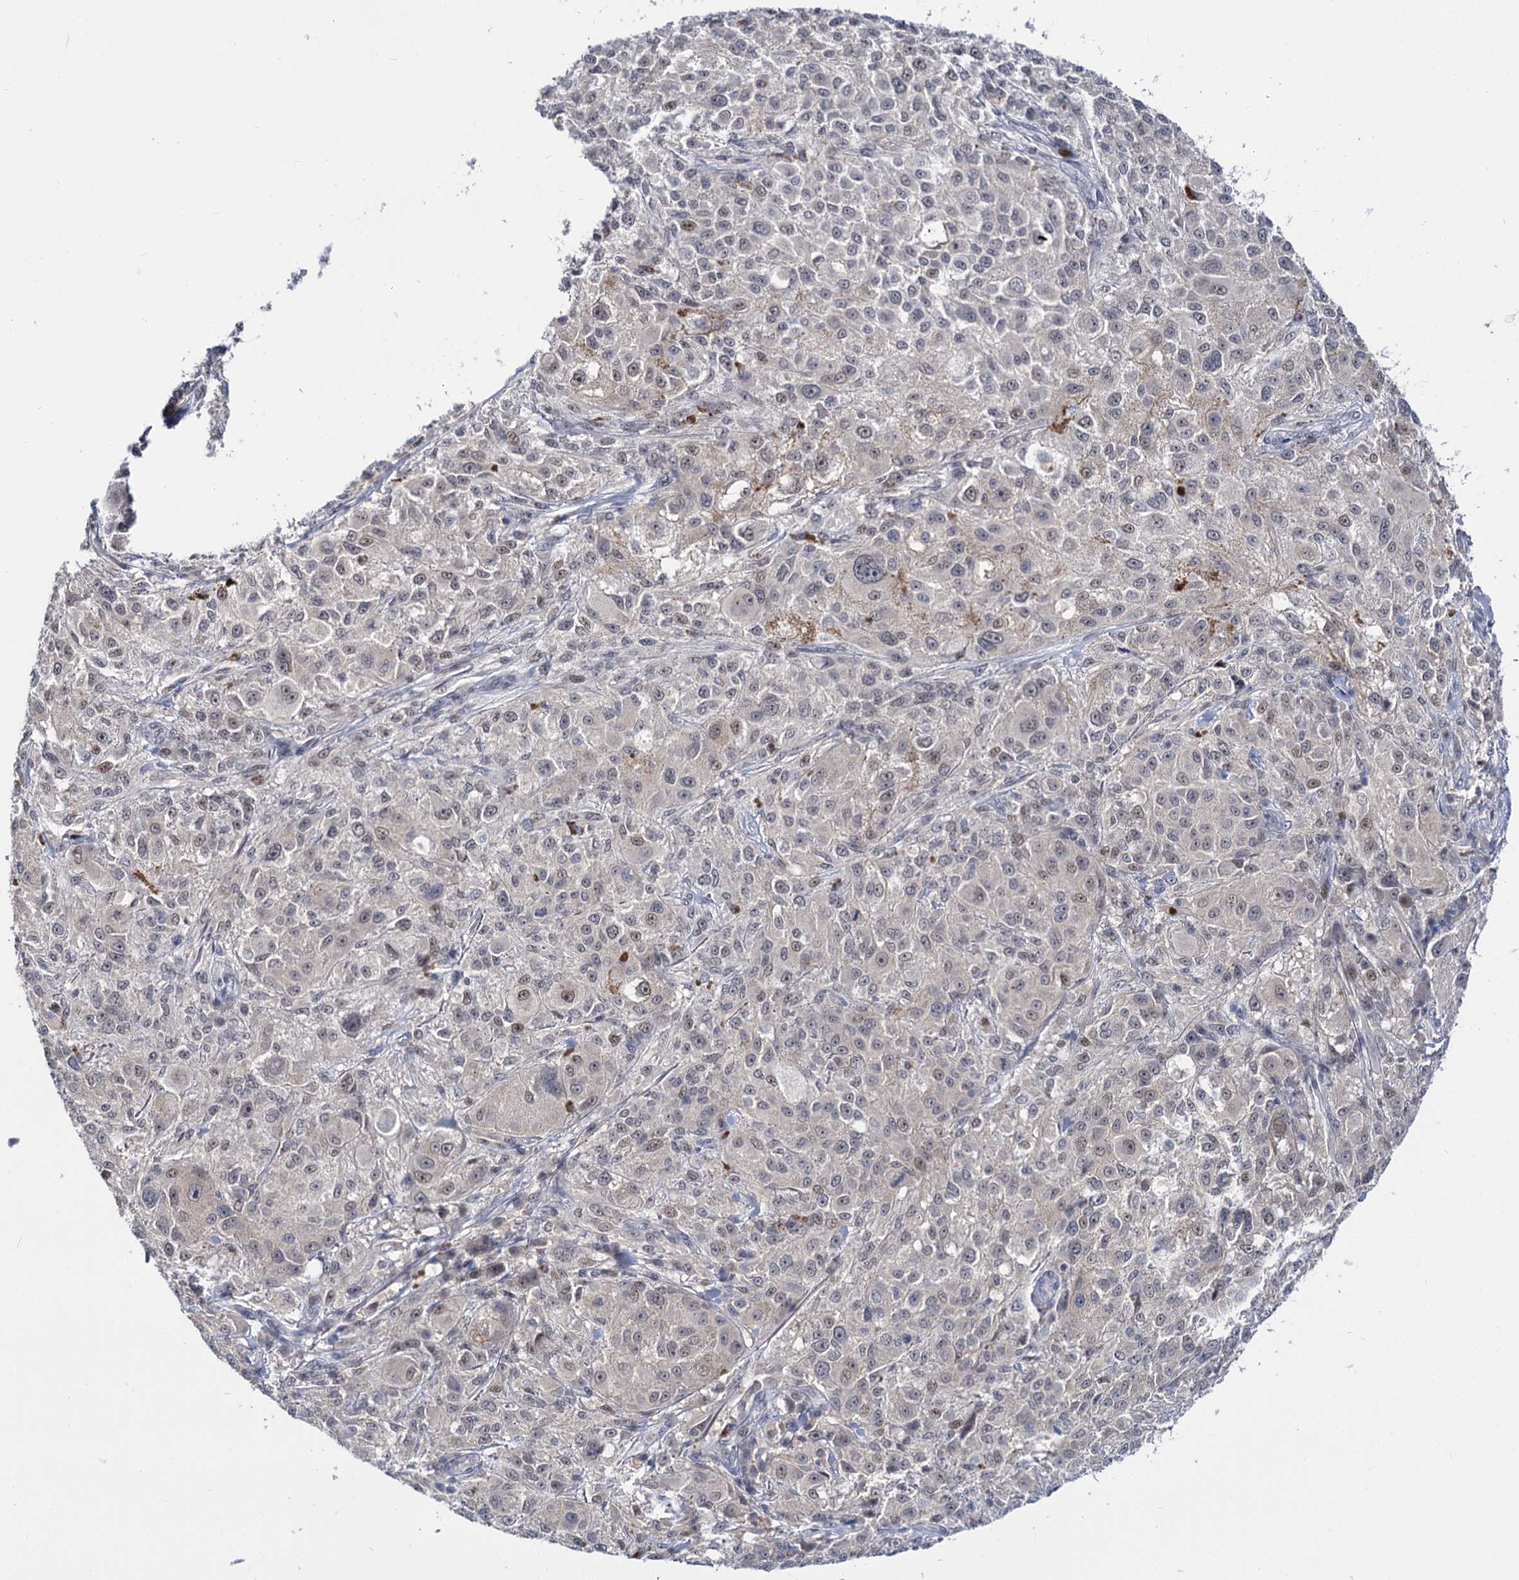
{"staining": {"intensity": "weak", "quantity": "<25%", "location": "nuclear"}, "tissue": "melanoma", "cell_type": "Tumor cells", "image_type": "cancer", "snomed": [{"axis": "morphology", "description": "Necrosis, NOS"}, {"axis": "morphology", "description": "Malignant melanoma, NOS"}, {"axis": "topography", "description": "Skin"}], "caption": "Immunohistochemistry (IHC) micrograph of human malignant melanoma stained for a protein (brown), which displays no staining in tumor cells. (Brightfield microscopy of DAB (3,3'-diaminobenzidine) immunohistochemistry (IHC) at high magnification).", "gene": "NEK10", "patient": {"sex": "female", "age": 87}}